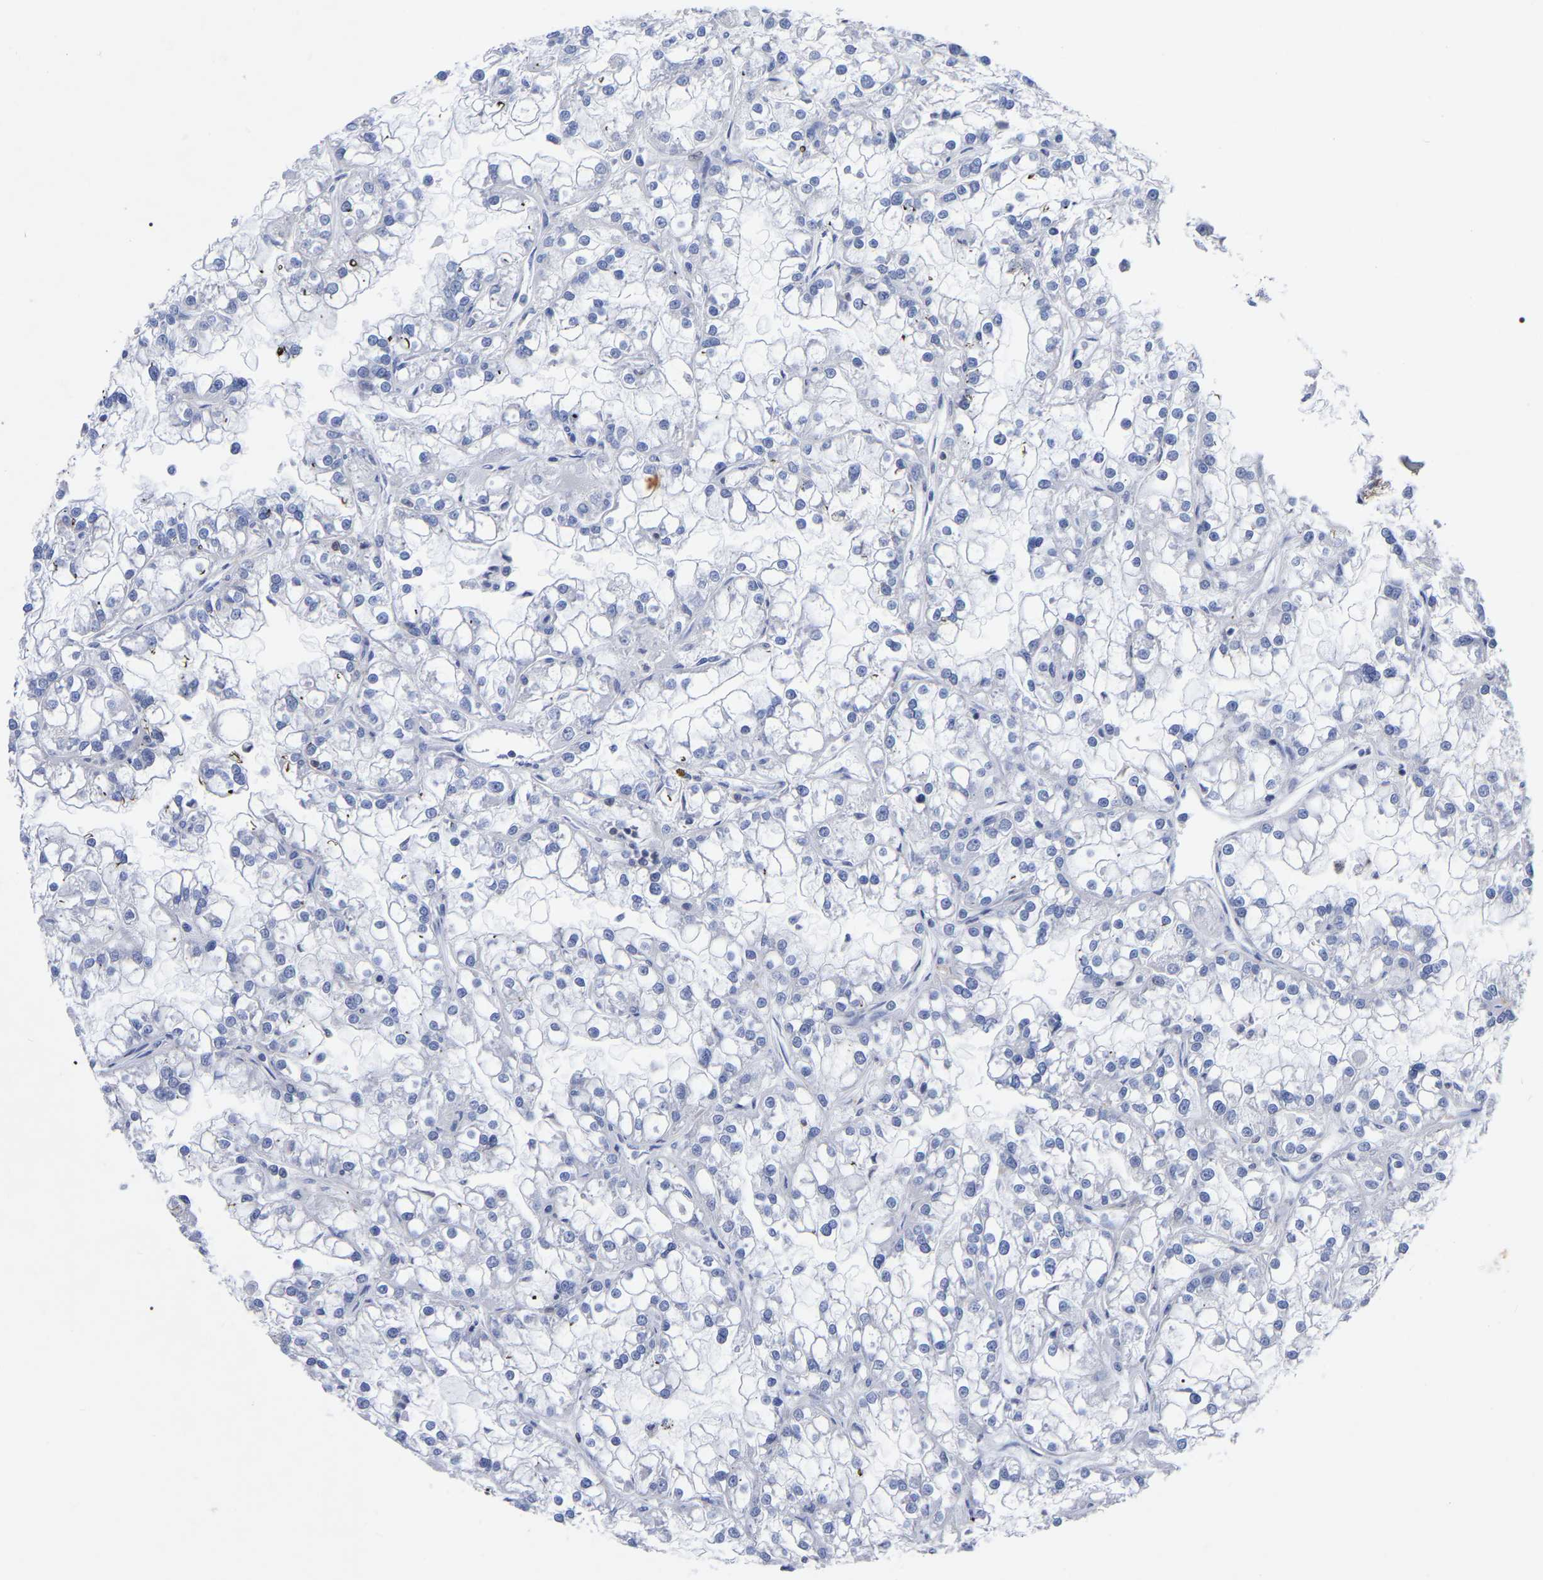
{"staining": {"intensity": "negative", "quantity": "none", "location": "none"}, "tissue": "renal cancer", "cell_type": "Tumor cells", "image_type": "cancer", "snomed": [{"axis": "morphology", "description": "Adenocarcinoma, NOS"}, {"axis": "topography", "description": "Kidney"}], "caption": "Tumor cells show no significant expression in renal cancer.", "gene": "PTPN7", "patient": {"sex": "female", "age": 52}}